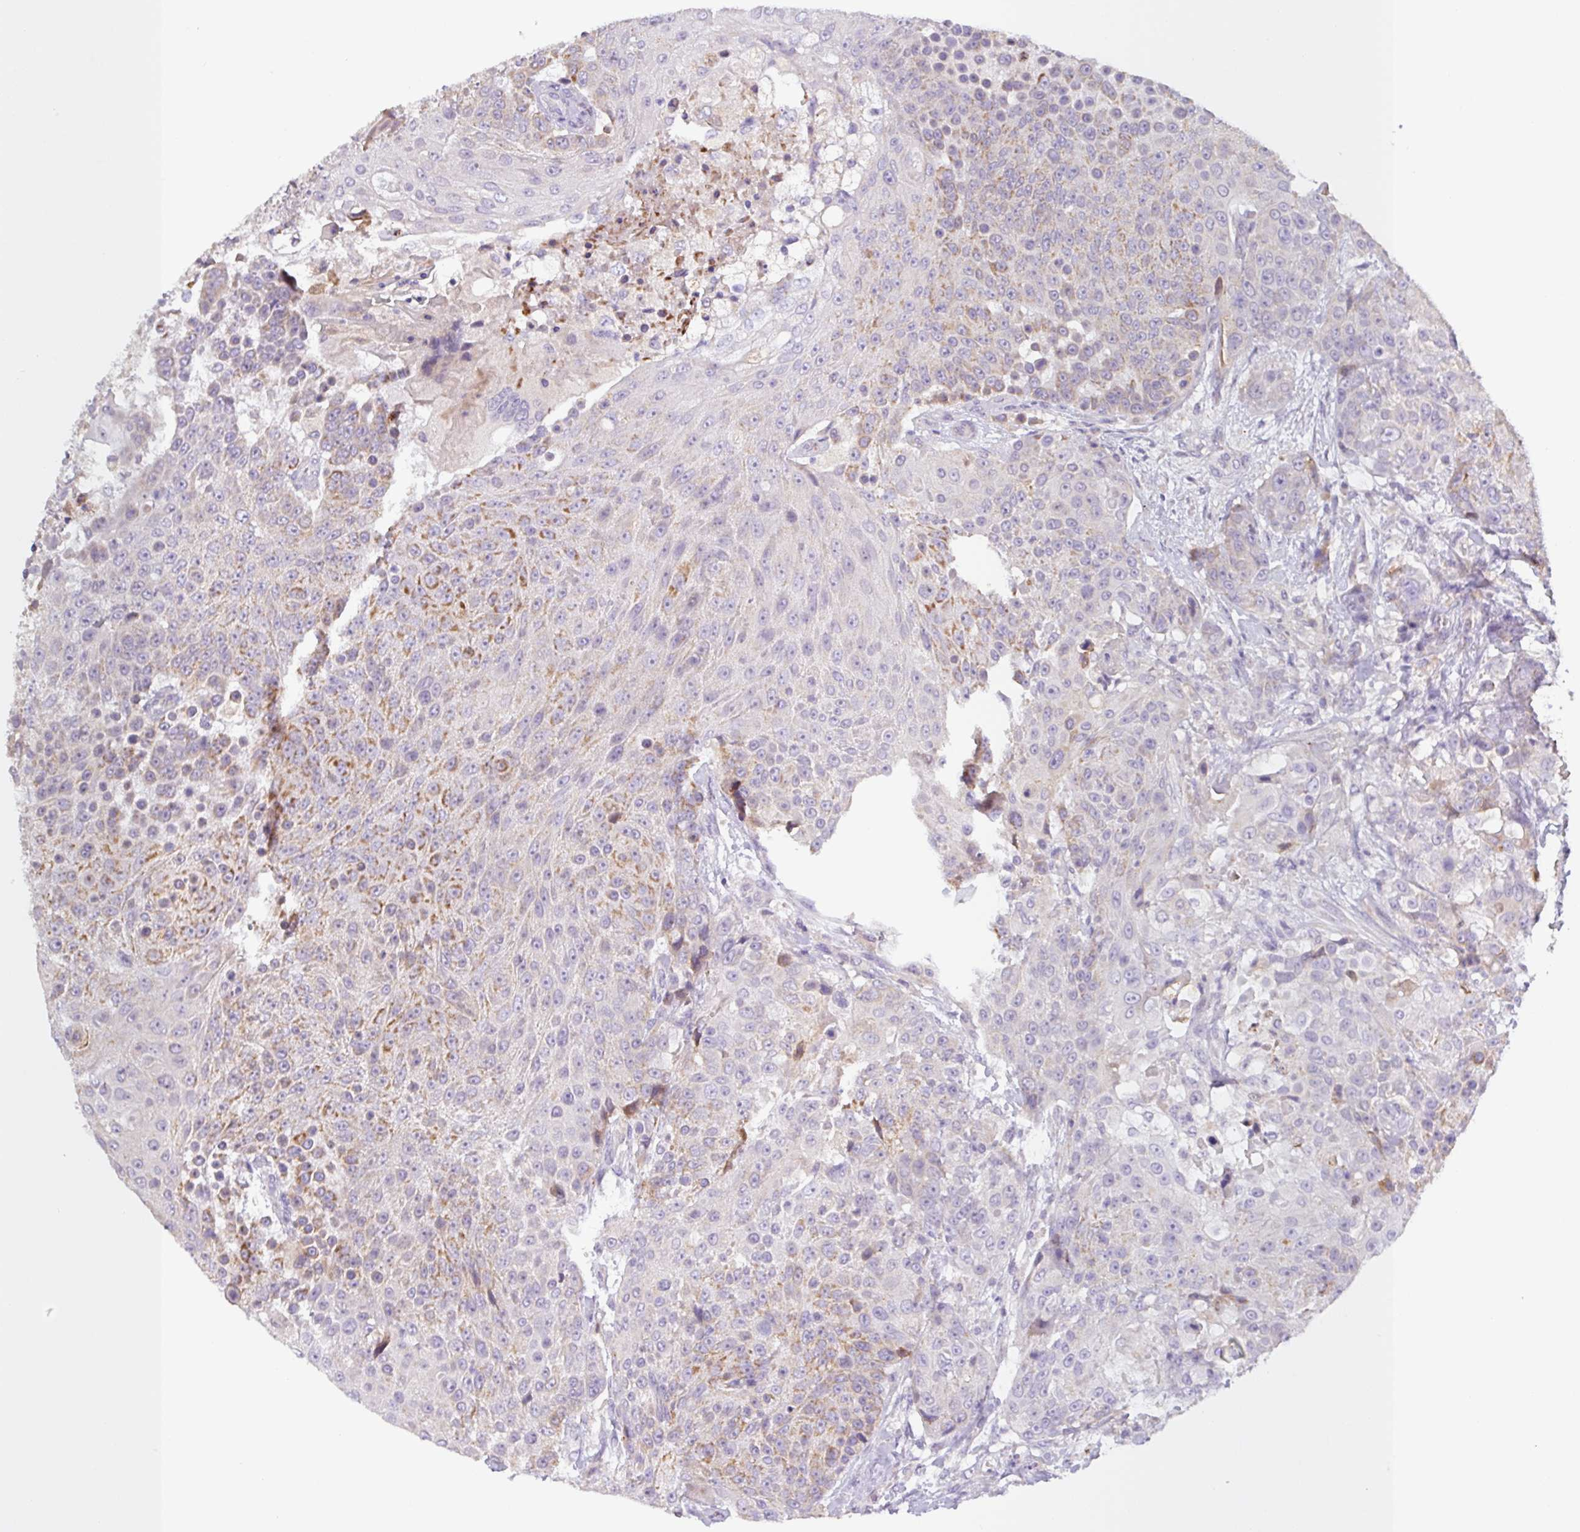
{"staining": {"intensity": "moderate", "quantity": "25%-75%", "location": "cytoplasmic/membranous"}, "tissue": "urothelial cancer", "cell_type": "Tumor cells", "image_type": "cancer", "snomed": [{"axis": "morphology", "description": "Urothelial carcinoma, High grade"}, {"axis": "topography", "description": "Urinary bladder"}], "caption": "High-grade urothelial carcinoma stained for a protein (brown) shows moderate cytoplasmic/membranous positive staining in approximately 25%-75% of tumor cells.", "gene": "SFTPB", "patient": {"sex": "female", "age": 63}}